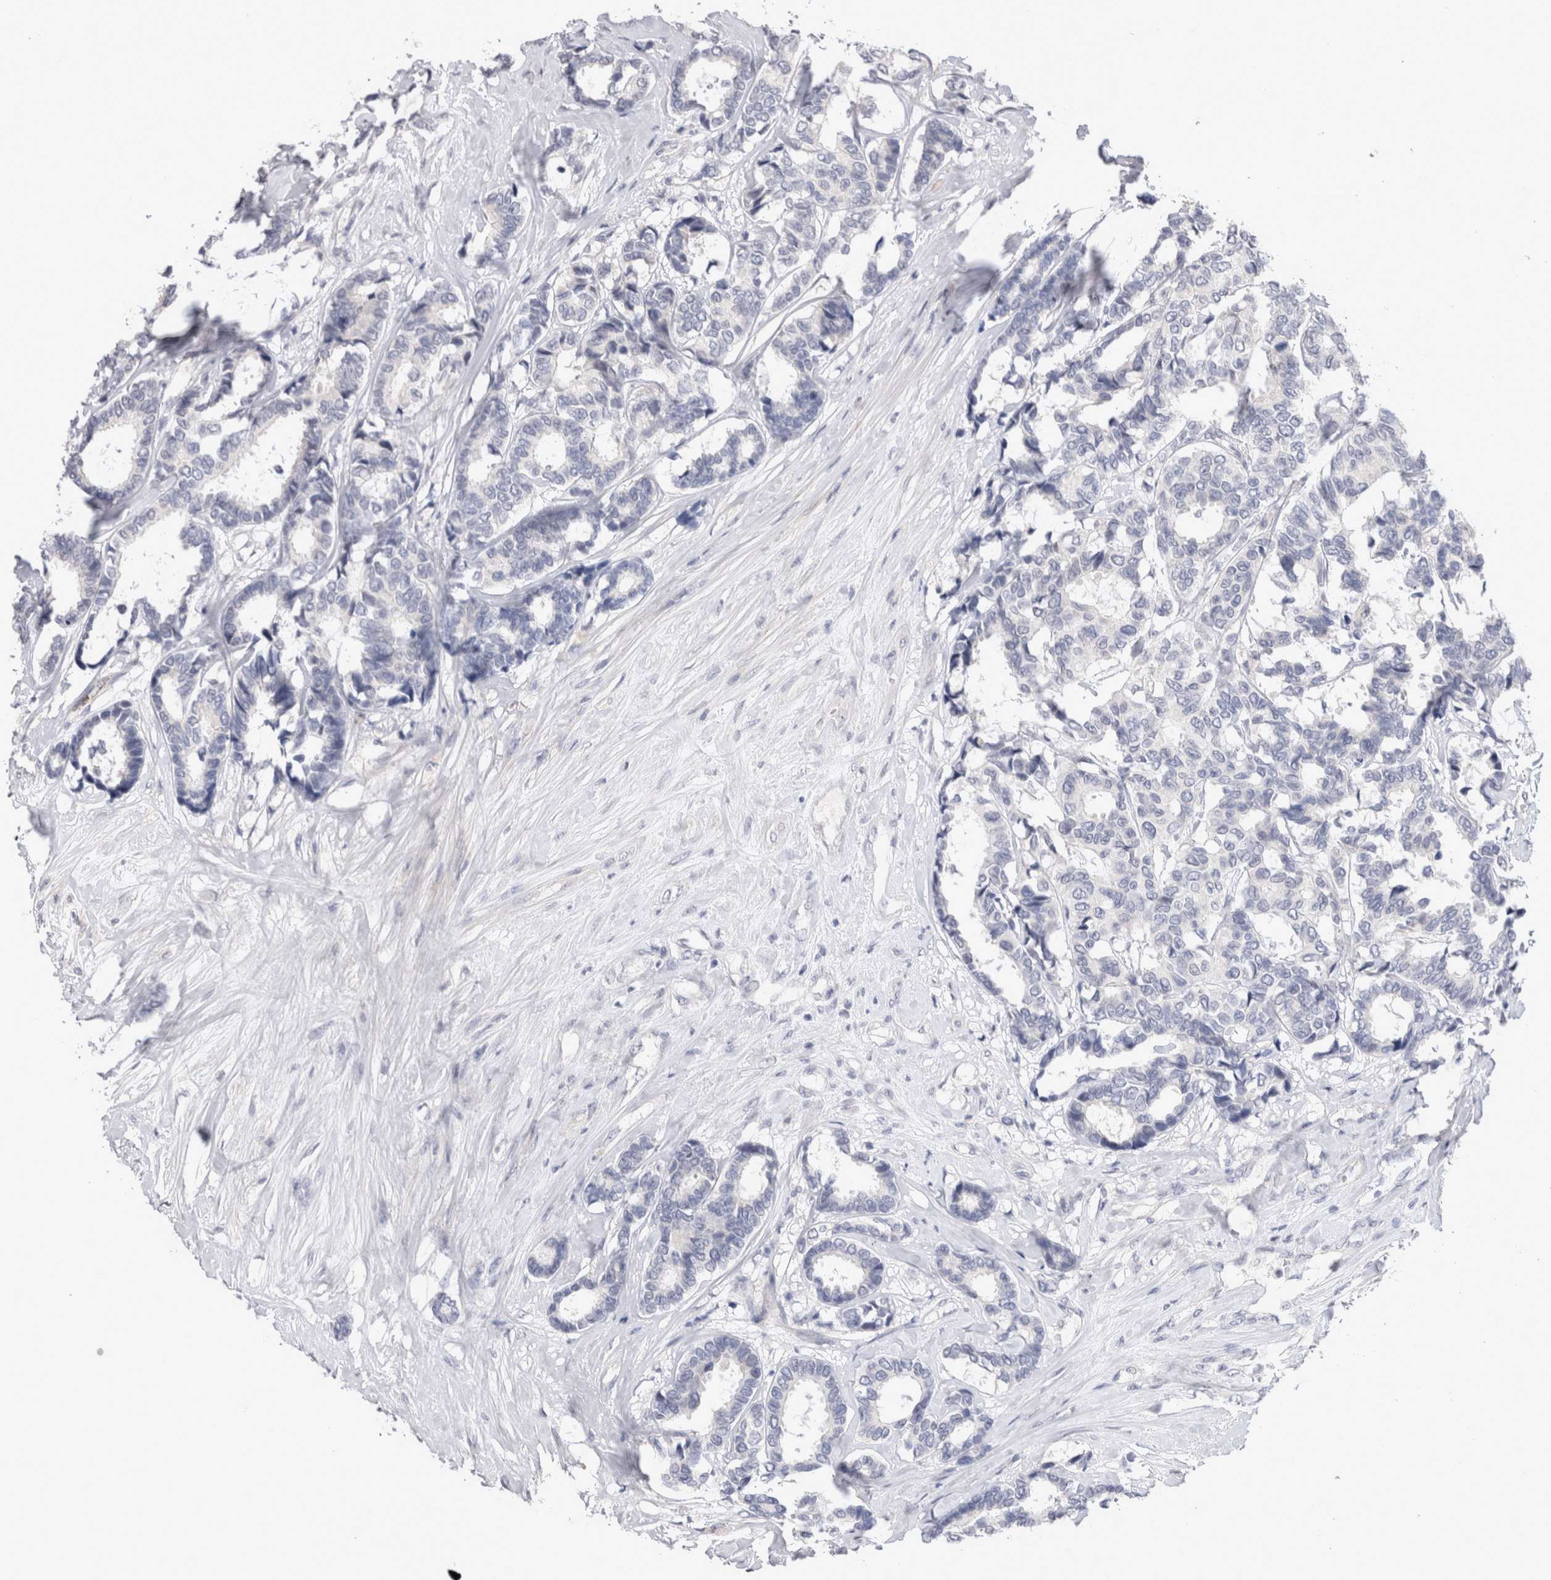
{"staining": {"intensity": "negative", "quantity": "none", "location": "none"}, "tissue": "breast cancer", "cell_type": "Tumor cells", "image_type": "cancer", "snomed": [{"axis": "morphology", "description": "Duct carcinoma"}, {"axis": "topography", "description": "Breast"}], "caption": "High magnification brightfield microscopy of breast cancer (infiltrating ductal carcinoma) stained with DAB (3,3'-diaminobenzidine) (brown) and counterstained with hematoxylin (blue): tumor cells show no significant expression. (Brightfield microscopy of DAB (3,3'-diaminobenzidine) immunohistochemistry at high magnification).", "gene": "CRYBG1", "patient": {"sex": "female", "age": 87}}